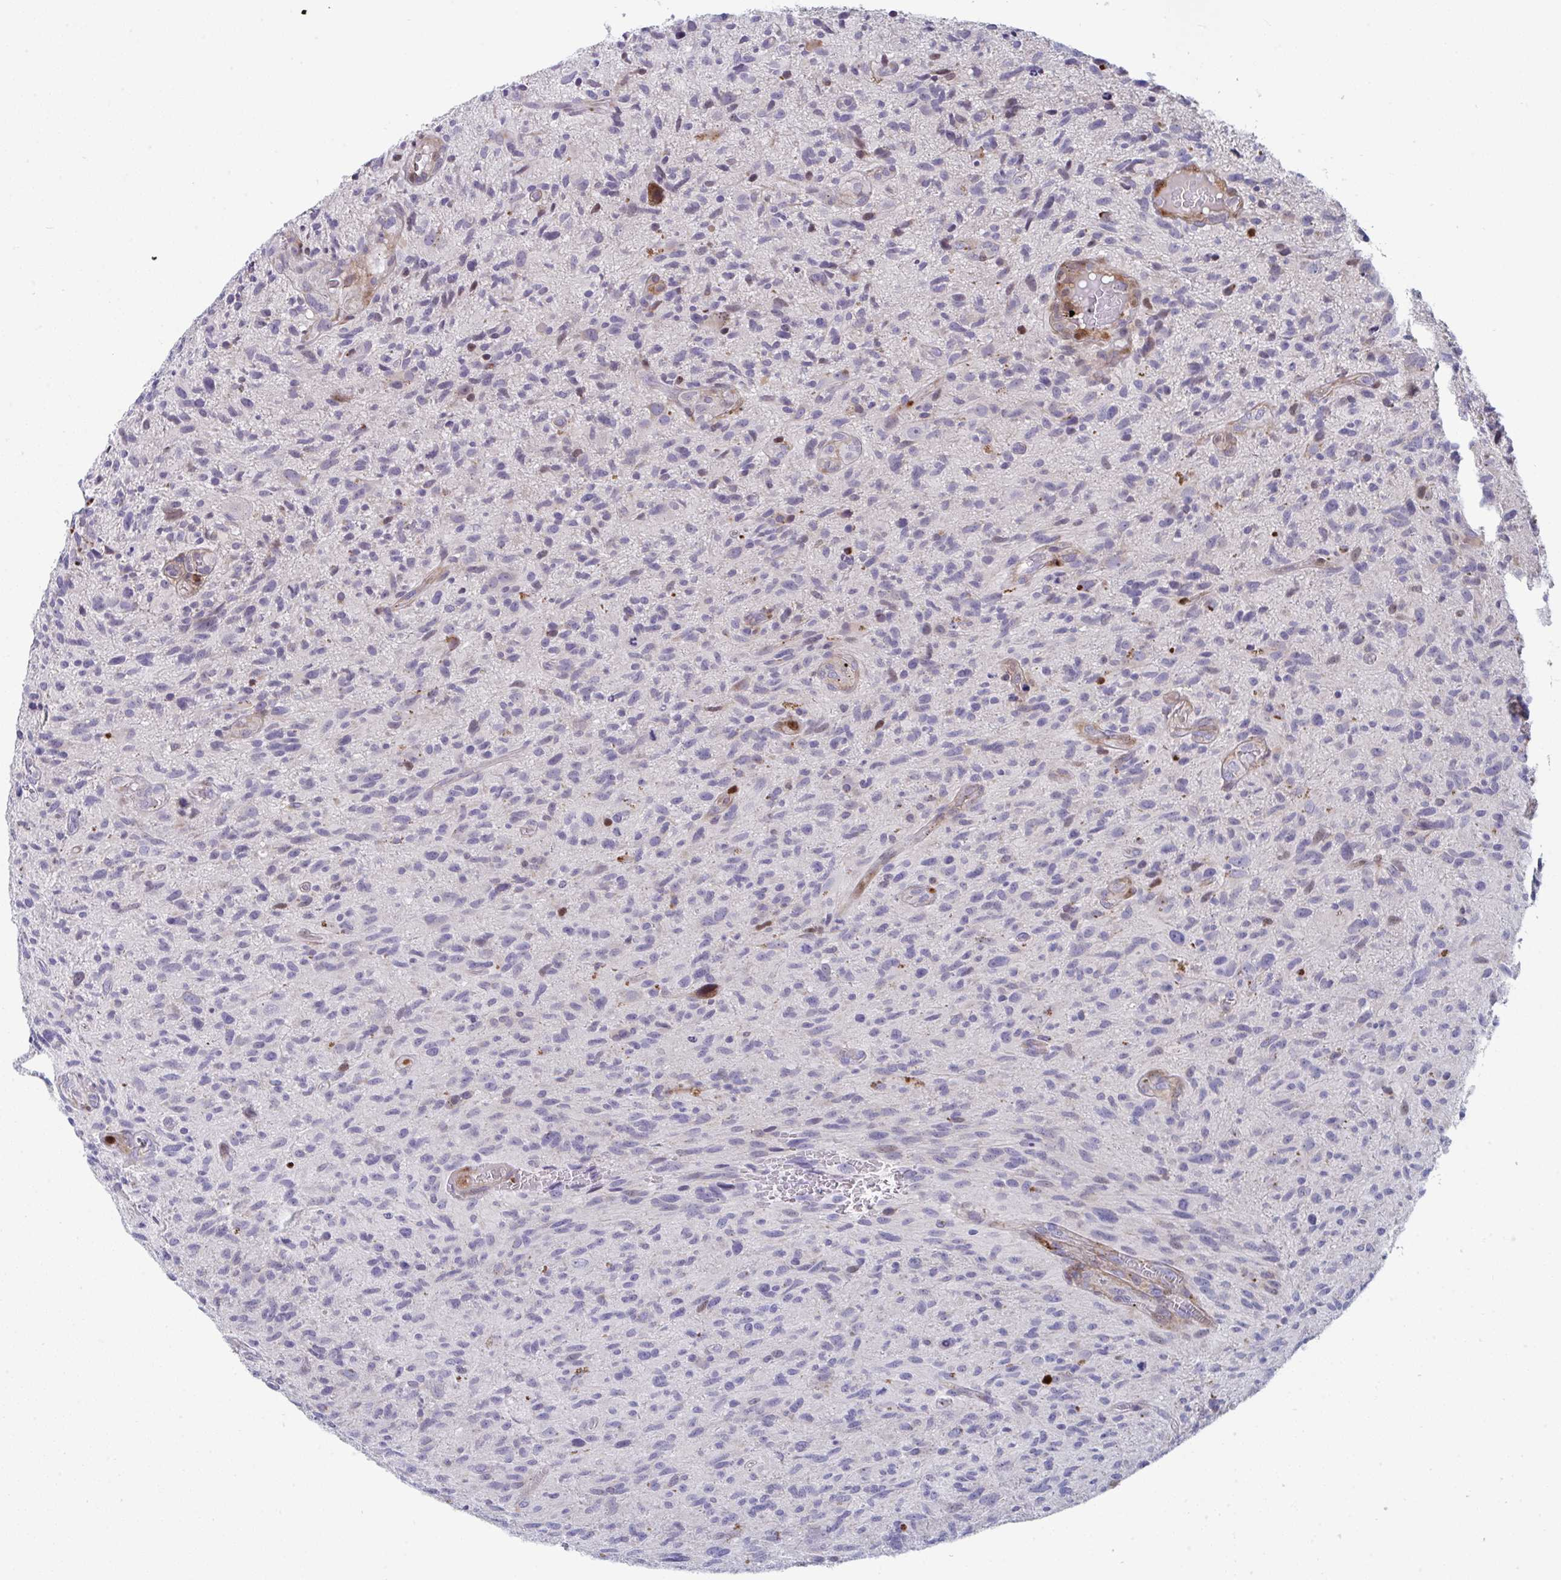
{"staining": {"intensity": "negative", "quantity": "none", "location": "none"}, "tissue": "glioma", "cell_type": "Tumor cells", "image_type": "cancer", "snomed": [{"axis": "morphology", "description": "Glioma, malignant, High grade"}, {"axis": "topography", "description": "Brain"}], "caption": "DAB immunohistochemical staining of glioma displays no significant staining in tumor cells.", "gene": "AOC2", "patient": {"sex": "male", "age": 75}}